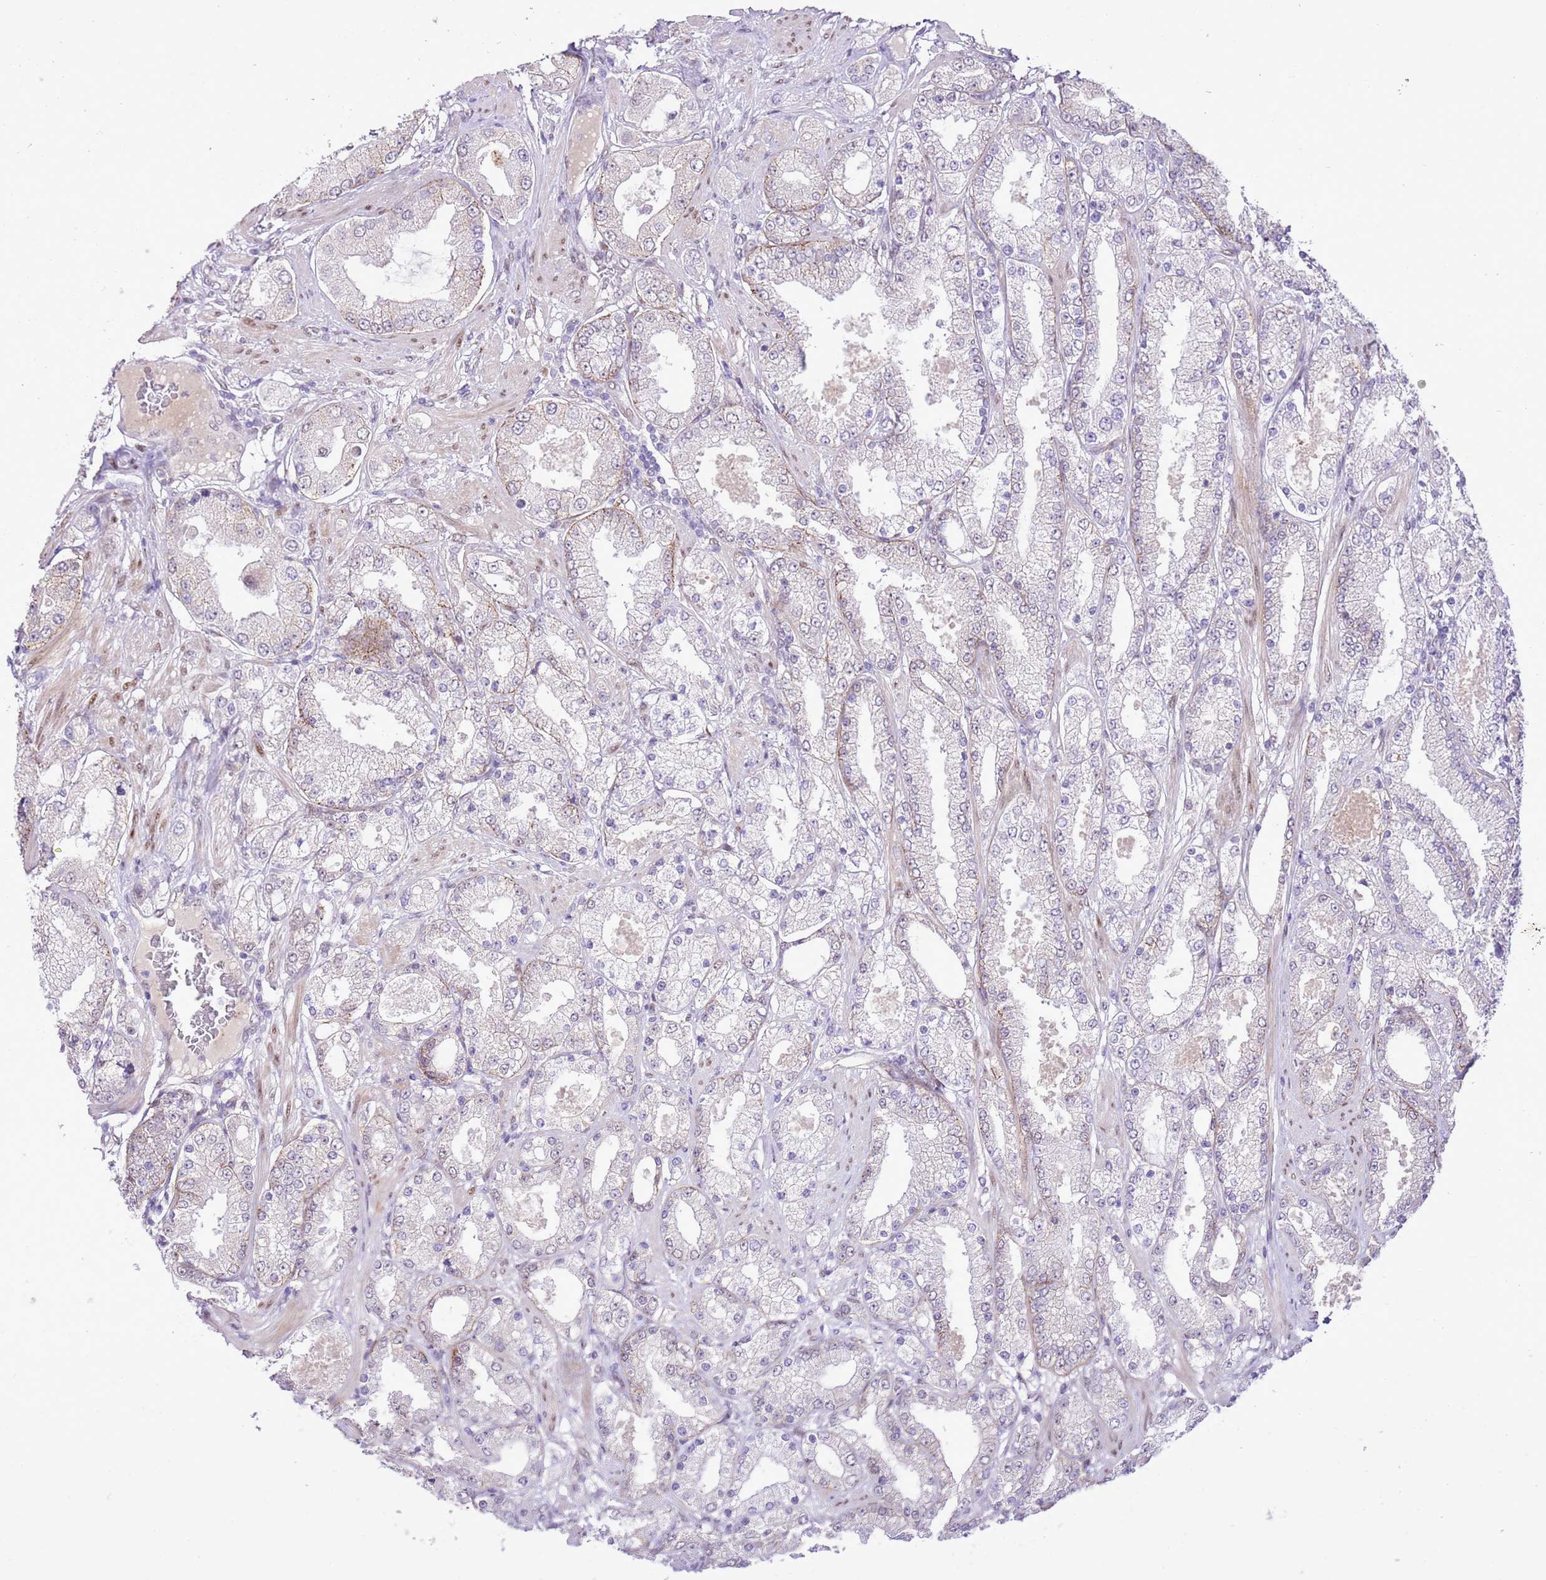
{"staining": {"intensity": "negative", "quantity": "none", "location": "none"}, "tissue": "prostate cancer", "cell_type": "Tumor cells", "image_type": "cancer", "snomed": [{"axis": "morphology", "description": "Adenocarcinoma, High grade"}, {"axis": "topography", "description": "Prostate"}], "caption": "Immunohistochemistry (IHC) photomicrograph of neoplastic tissue: prostate cancer (high-grade adenocarcinoma) stained with DAB (3,3'-diaminobenzidine) displays no significant protein staining in tumor cells.", "gene": "NACC2", "patient": {"sex": "male", "age": 68}}